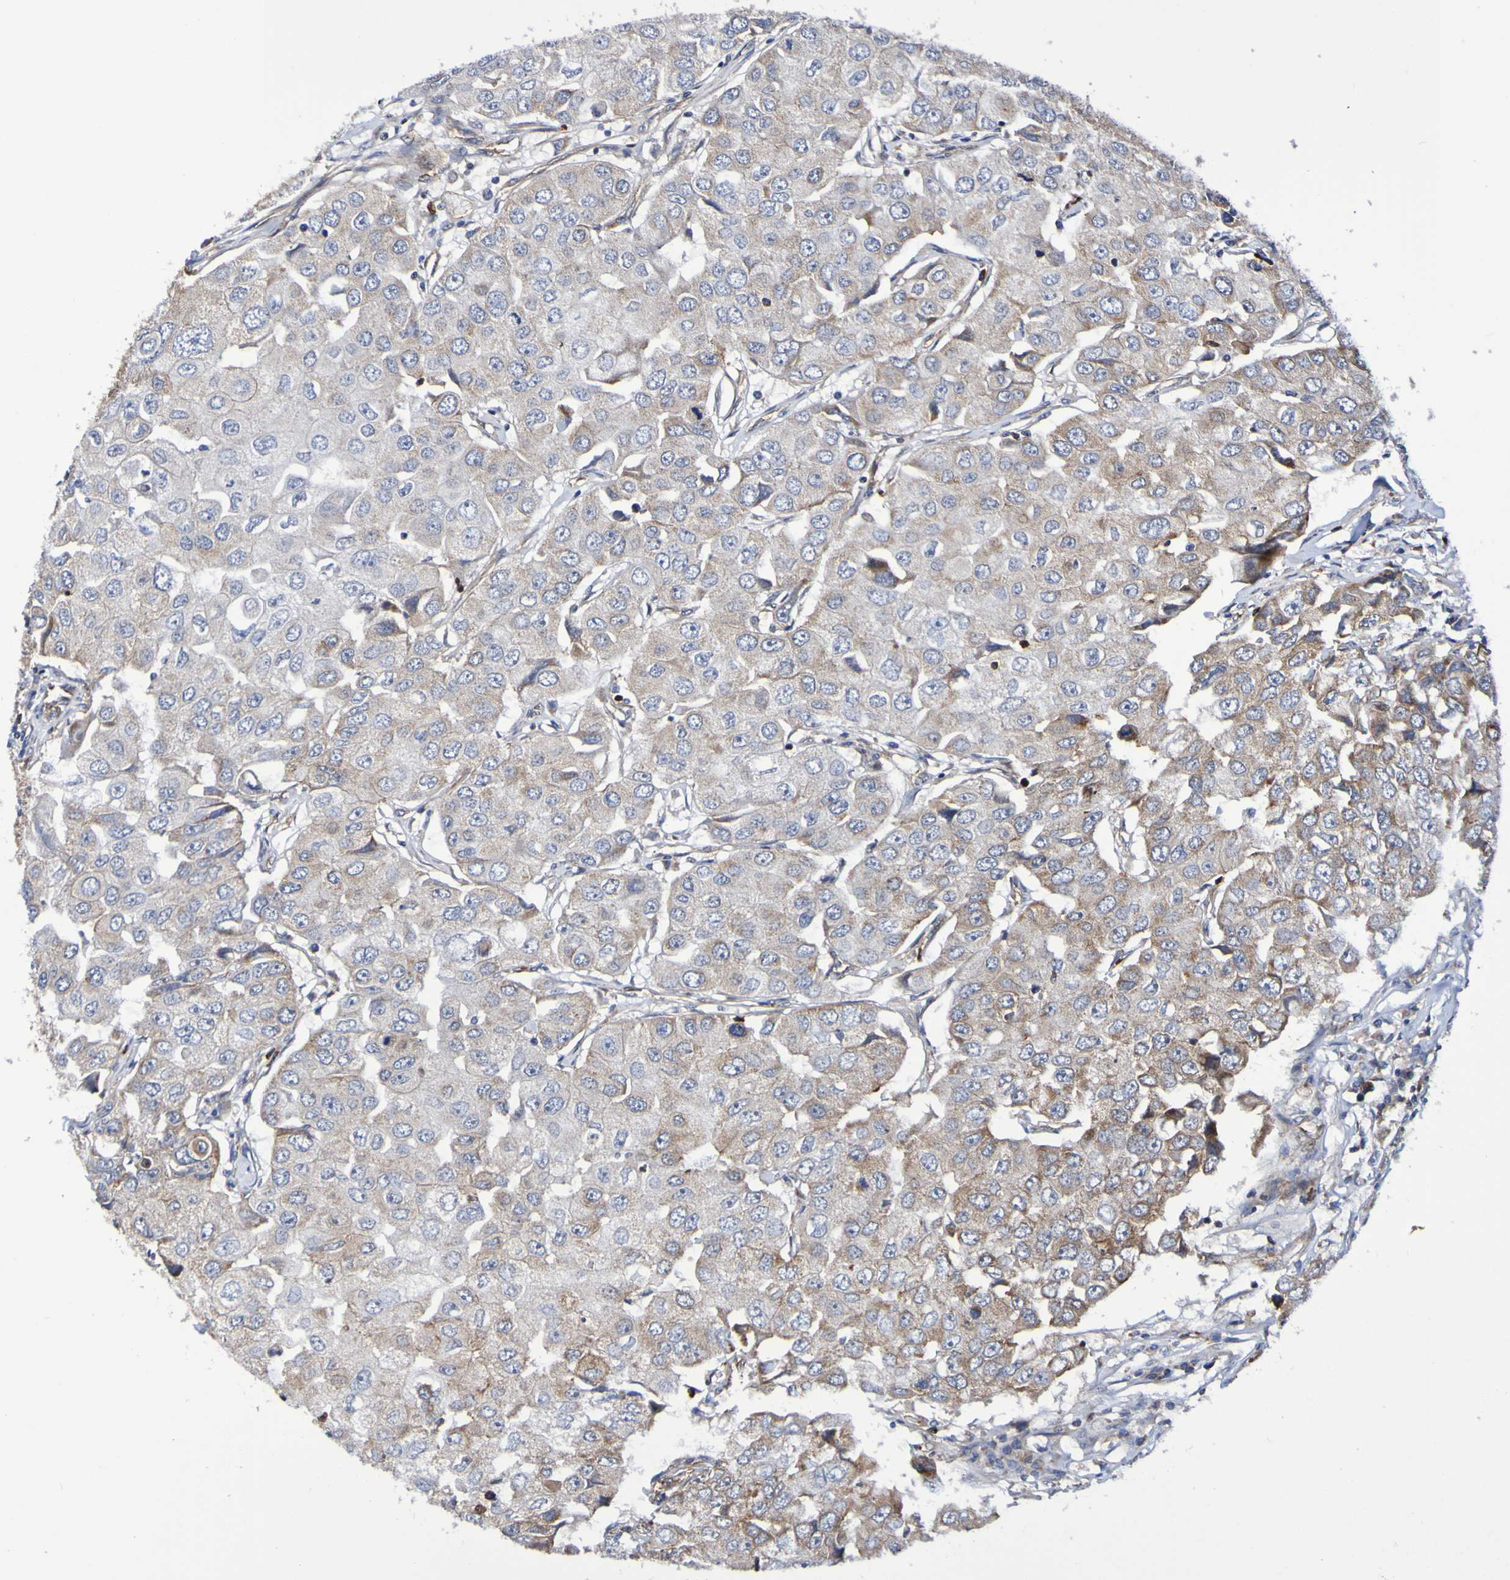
{"staining": {"intensity": "moderate", "quantity": ">75%", "location": "cytoplasmic/membranous"}, "tissue": "breast cancer", "cell_type": "Tumor cells", "image_type": "cancer", "snomed": [{"axis": "morphology", "description": "Duct carcinoma"}, {"axis": "topography", "description": "Breast"}], "caption": "An immunohistochemistry (IHC) image of tumor tissue is shown. Protein staining in brown highlights moderate cytoplasmic/membranous positivity in breast cancer (intraductal carcinoma) within tumor cells.", "gene": "GJB1", "patient": {"sex": "female", "age": 27}}